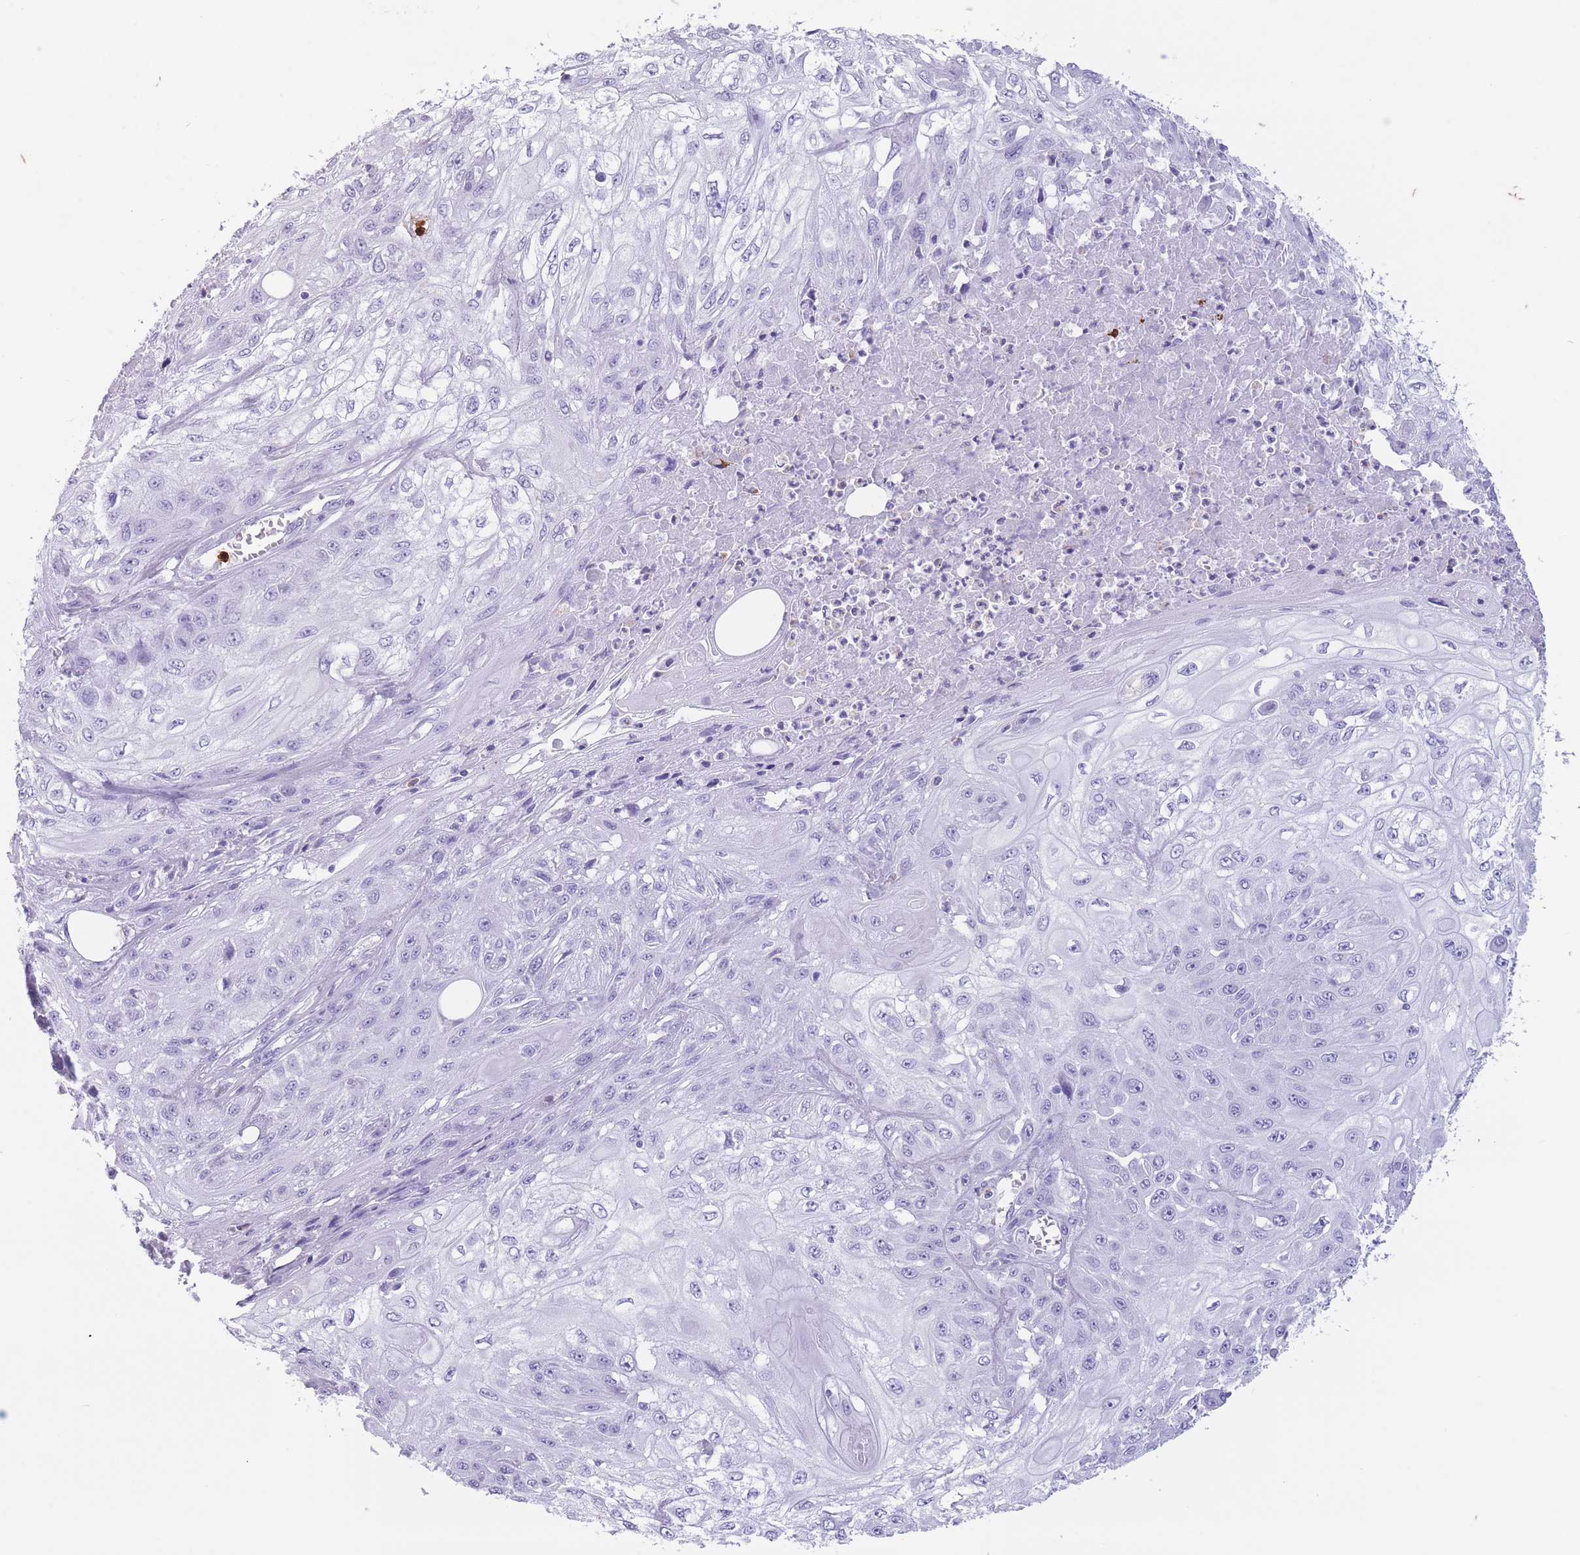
{"staining": {"intensity": "negative", "quantity": "none", "location": "none"}, "tissue": "skin cancer", "cell_type": "Tumor cells", "image_type": "cancer", "snomed": [{"axis": "morphology", "description": "Squamous cell carcinoma, NOS"}, {"axis": "morphology", "description": "Squamous cell carcinoma, metastatic, NOS"}, {"axis": "topography", "description": "Skin"}, {"axis": "topography", "description": "Lymph node"}], "caption": "This is an immunohistochemistry photomicrograph of metastatic squamous cell carcinoma (skin). There is no staining in tumor cells.", "gene": "OR4F21", "patient": {"sex": "male", "age": 75}}